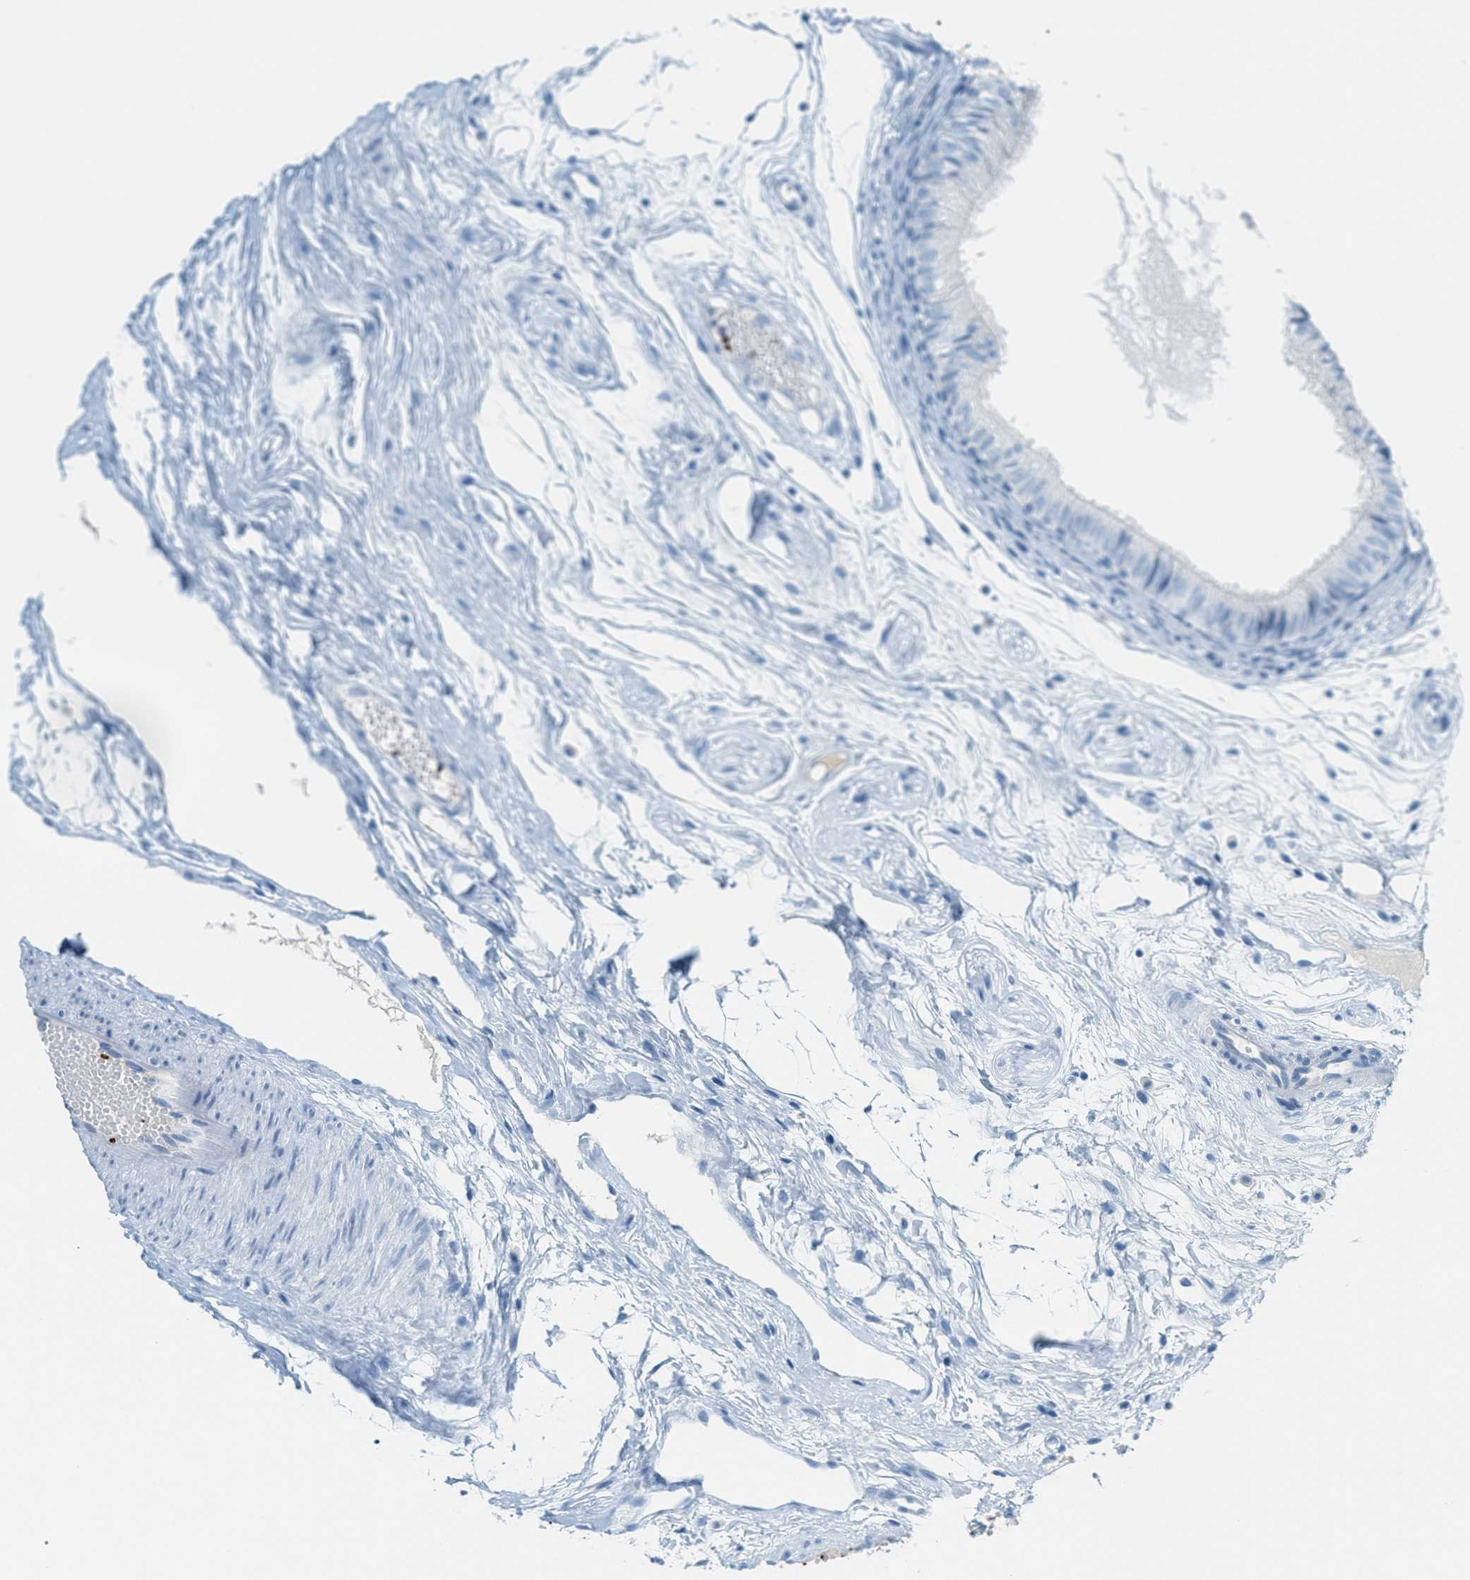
{"staining": {"intensity": "negative", "quantity": "none", "location": "none"}, "tissue": "epididymis", "cell_type": "Glandular cells", "image_type": "normal", "snomed": [{"axis": "morphology", "description": "Normal tissue, NOS"}, {"axis": "morphology", "description": "Atrophy, NOS"}, {"axis": "topography", "description": "Testis"}, {"axis": "topography", "description": "Epididymis"}], "caption": "Glandular cells show no significant protein expression in benign epididymis. (DAB (3,3'-diaminobenzidine) immunohistochemistry (IHC) with hematoxylin counter stain).", "gene": "PPBP", "patient": {"sex": "male", "age": 18}}